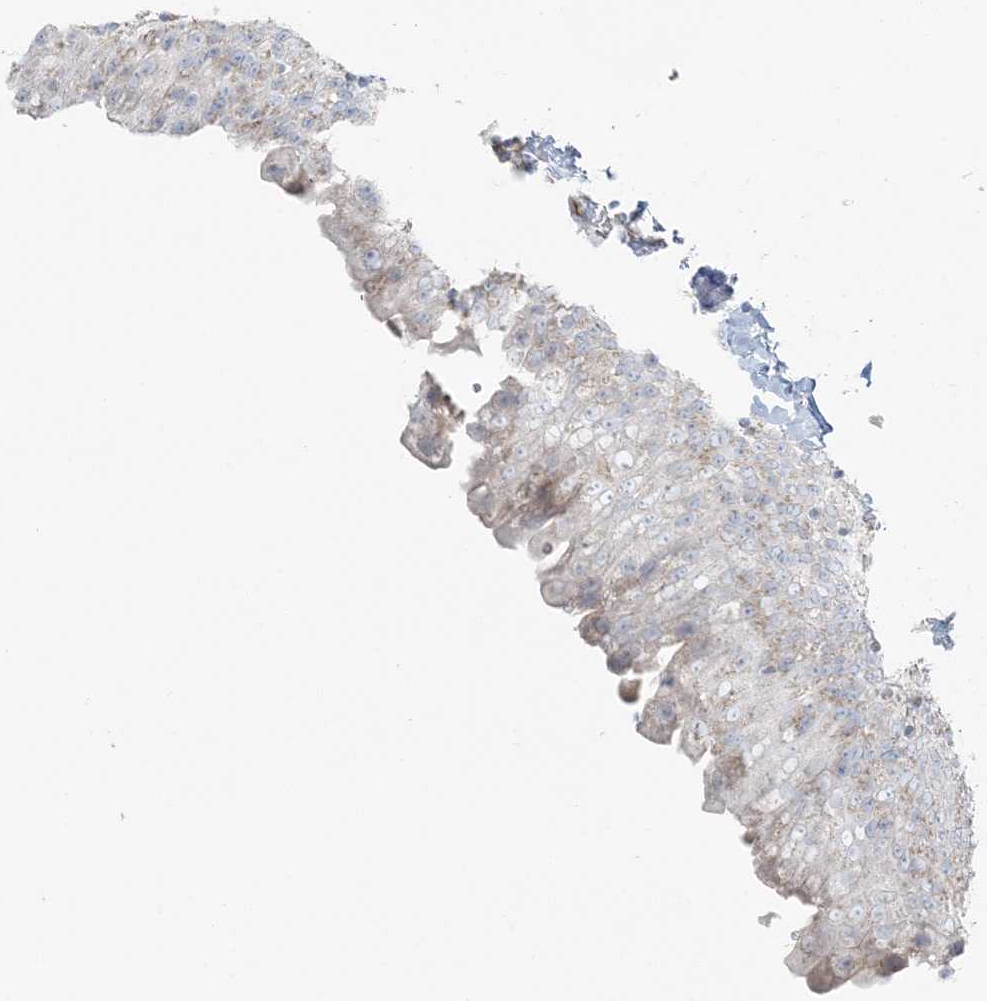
{"staining": {"intensity": "weak", "quantity": "<25%", "location": "cytoplasmic/membranous"}, "tissue": "urinary bladder", "cell_type": "Urothelial cells", "image_type": "normal", "snomed": [{"axis": "morphology", "description": "Normal tissue, NOS"}, {"axis": "topography", "description": "Urinary bladder"}], "caption": "Human urinary bladder stained for a protein using immunohistochemistry (IHC) reveals no expression in urothelial cells.", "gene": "SLC22A16", "patient": {"sex": "female", "age": 27}}